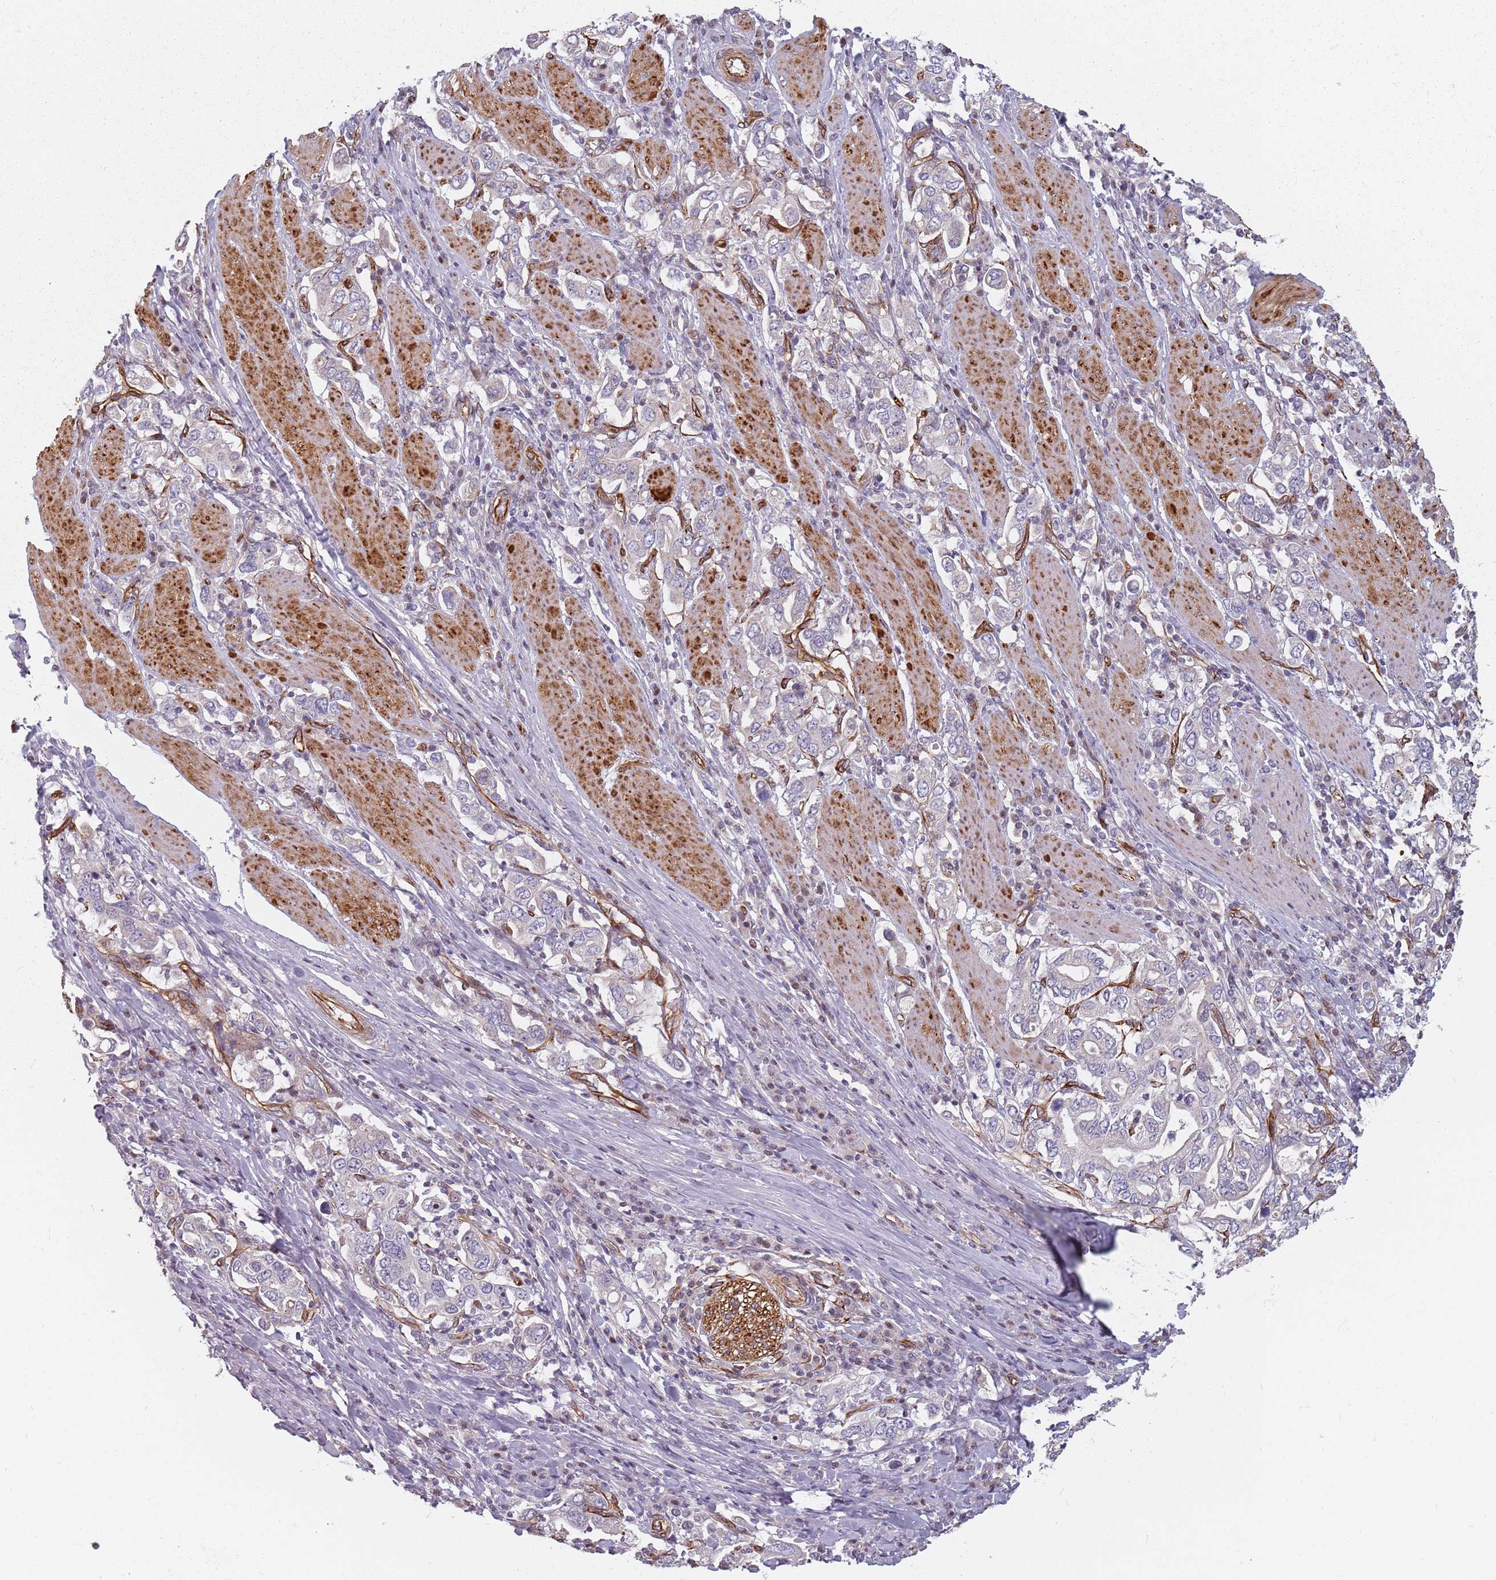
{"staining": {"intensity": "negative", "quantity": "none", "location": "none"}, "tissue": "stomach cancer", "cell_type": "Tumor cells", "image_type": "cancer", "snomed": [{"axis": "morphology", "description": "Adenocarcinoma, NOS"}, {"axis": "topography", "description": "Stomach, upper"}], "caption": "Human stomach cancer stained for a protein using immunohistochemistry reveals no expression in tumor cells.", "gene": "GAS2L3", "patient": {"sex": "male", "age": 62}}